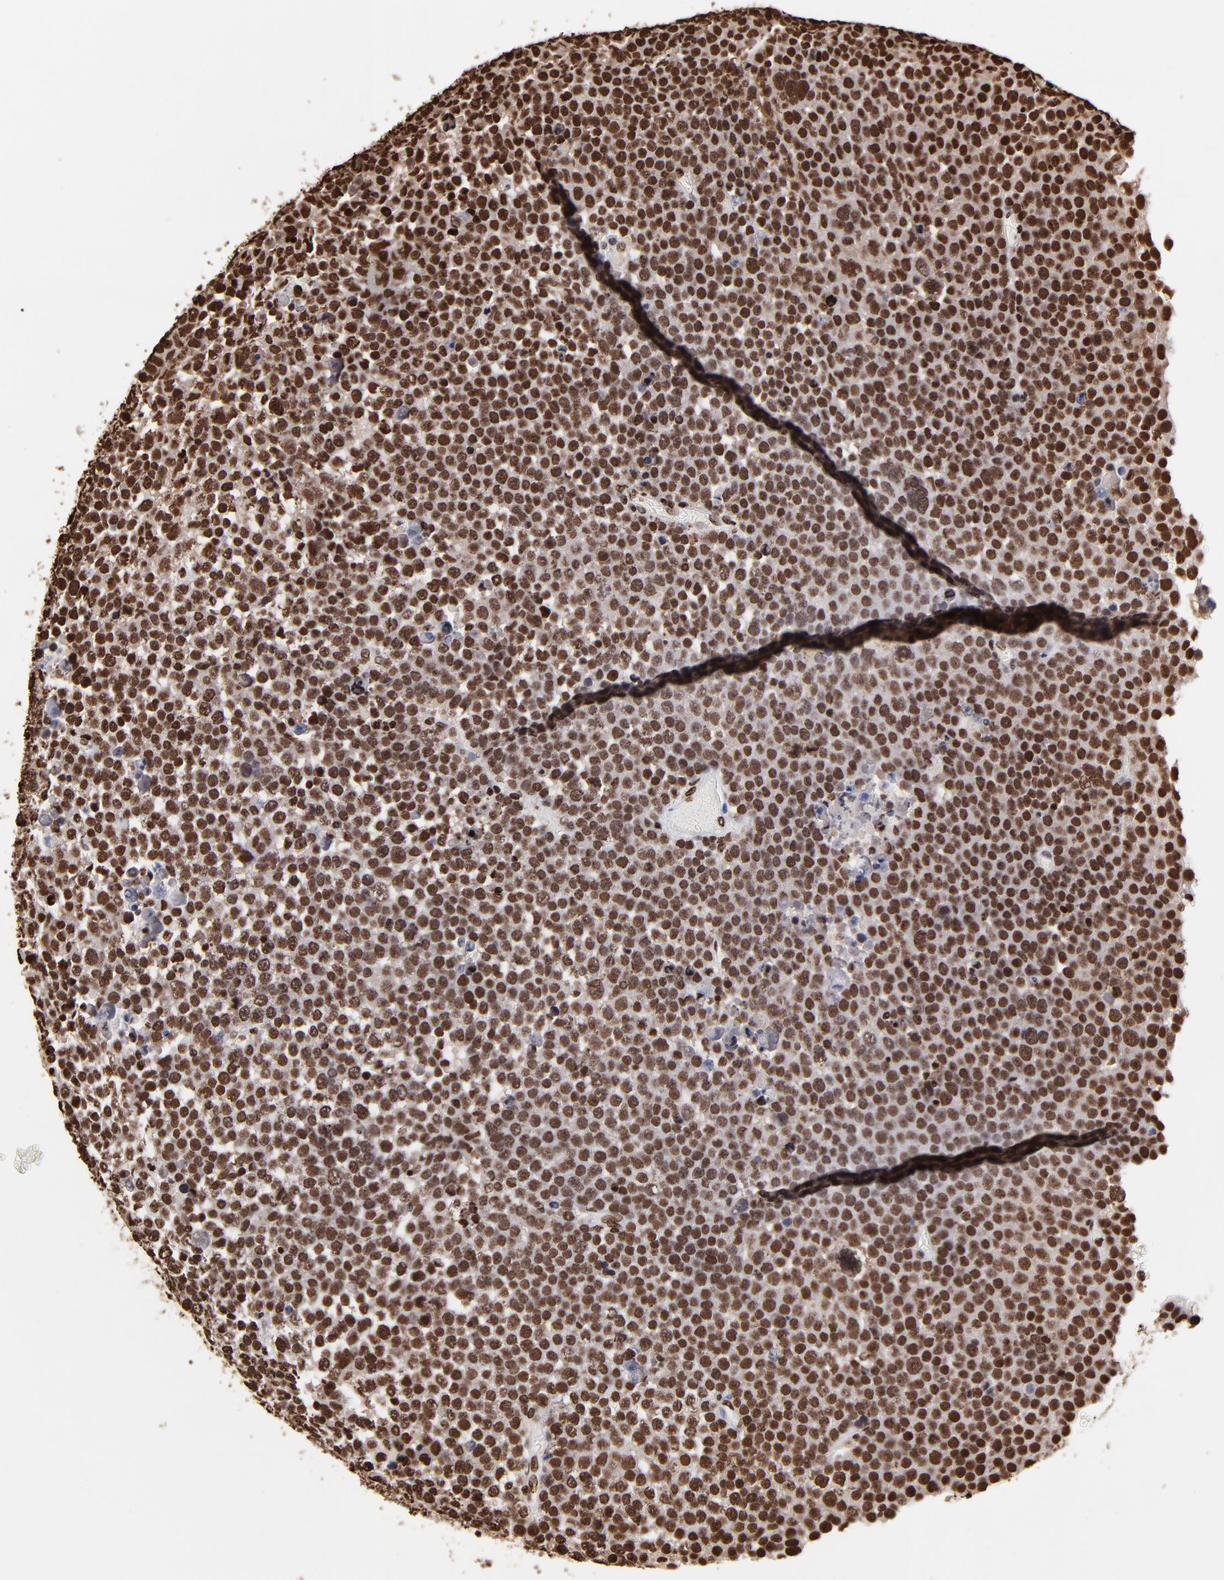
{"staining": {"intensity": "strong", "quantity": ">75%", "location": "cytoplasmic/membranous,nuclear"}, "tissue": "testis cancer", "cell_type": "Tumor cells", "image_type": "cancer", "snomed": [{"axis": "morphology", "description": "Seminoma, NOS"}, {"axis": "topography", "description": "Testis"}], "caption": "A brown stain highlights strong cytoplasmic/membranous and nuclear expression of a protein in seminoma (testis) tumor cells. The protein of interest is stained brown, and the nuclei are stained in blue (DAB IHC with brightfield microscopy, high magnification).", "gene": "ZNF544", "patient": {"sex": "male", "age": 71}}